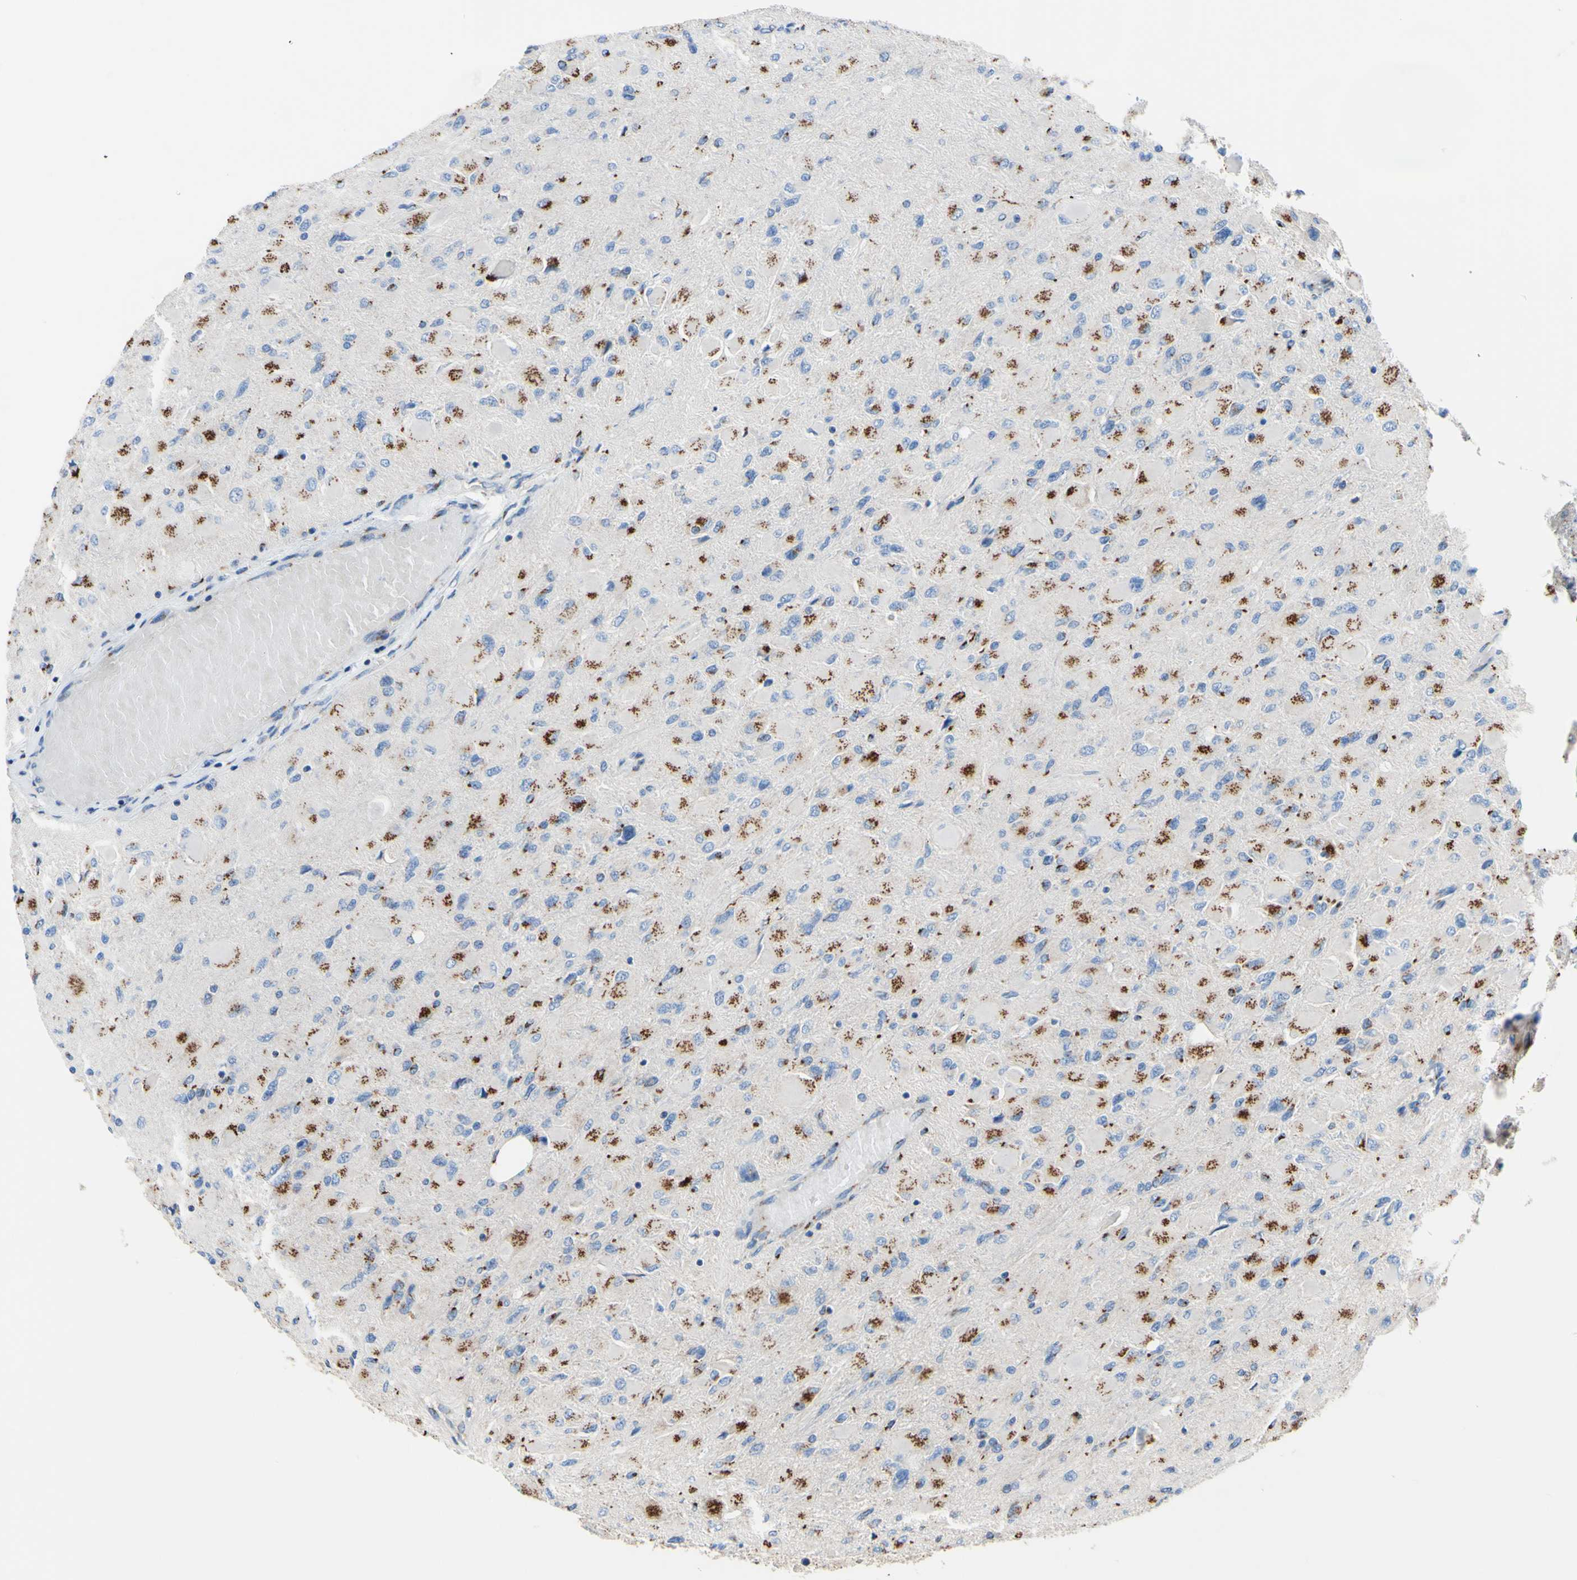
{"staining": {"intensity": "moderate", "quantity": "25%-75%", "location": "cytoplasmic/membranous"}, "tissue": "glioma", "cell_type": "Tumor cells", "image_type": "cancer", "snomed": [{"axis": "morphology", "description": "Glioma, malignant, High grade"}, {"axis": "topography", "description": "Cerebral cortex"}], "caption": "Protein analysis of glioma tissue exhibits moderate cytoplasmic/membranous positivity in about 25%-75% of tumor cells. The staining was performed using DAB to visualize the protein expression in brown, while the nuclei were stained in blue with hematoxylin (Magnification: 20x).", "gene": "GALNT2", "patient": {"sex": "female", "age": 36}}